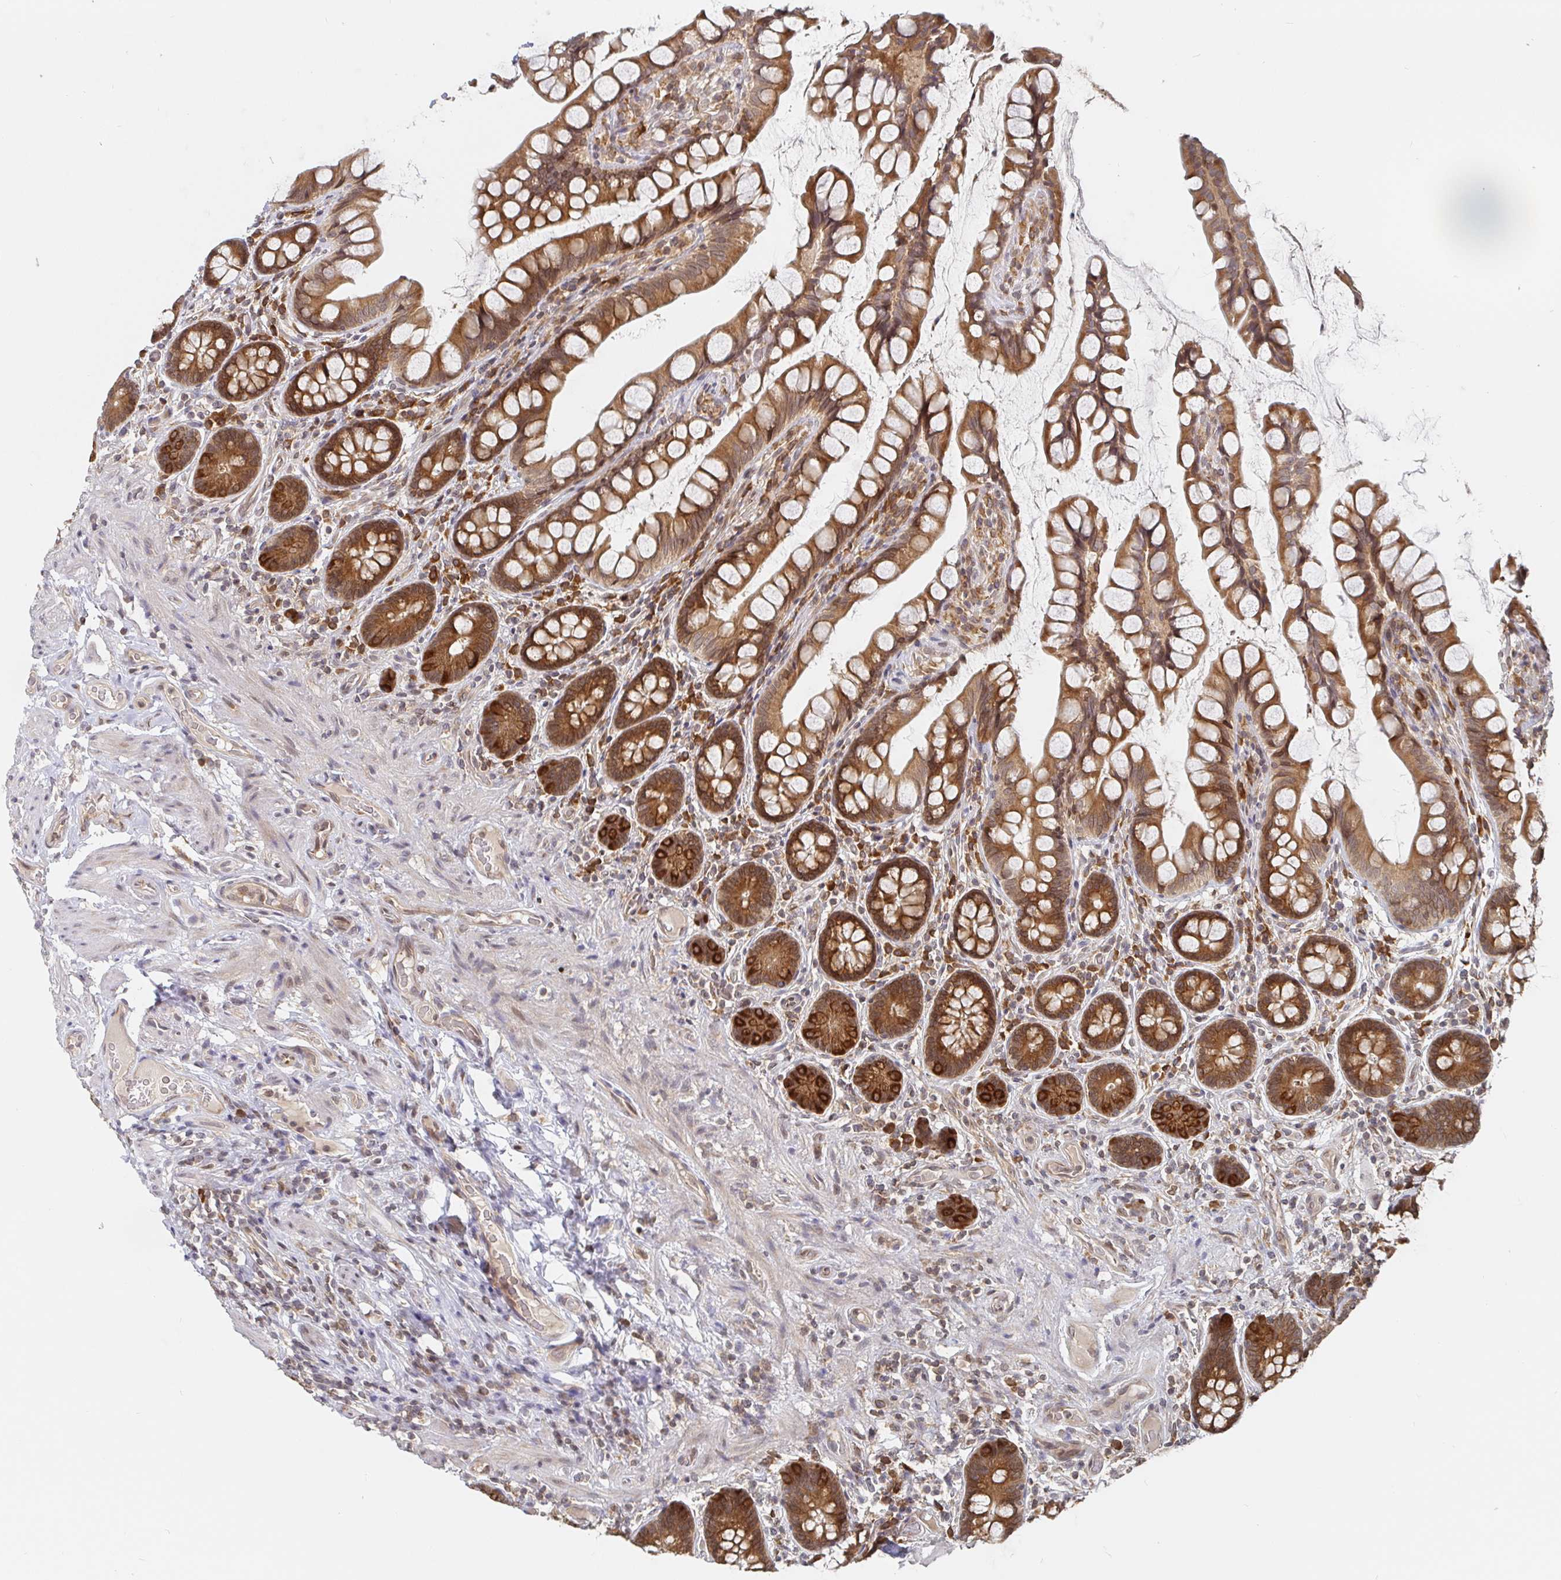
{"staining": {"intensity": "strong", "quantity": ">75%", "location": "cytoplasmic/membranous"}, "tissue": "small intestine", "cell_type": "Glandular cells", "image_type": "normal", "snomed": [{"axis": "morphology", "description": "Normal tissue, NOS"}, {"axis": "topography", "description": "Small intestine"}], "caption": "Glandular cells demonstrate high levels of strong cytoplasmic/membranous expression in about >75% of cells in benign human small intestine. The protein of interest is stained brown, and the nuclei are stained in blue (DAB IHC with brightfield microscopy, high magnification).", "gene": "ALG1L2", "patient": {"sex": "male", "age": 70}}